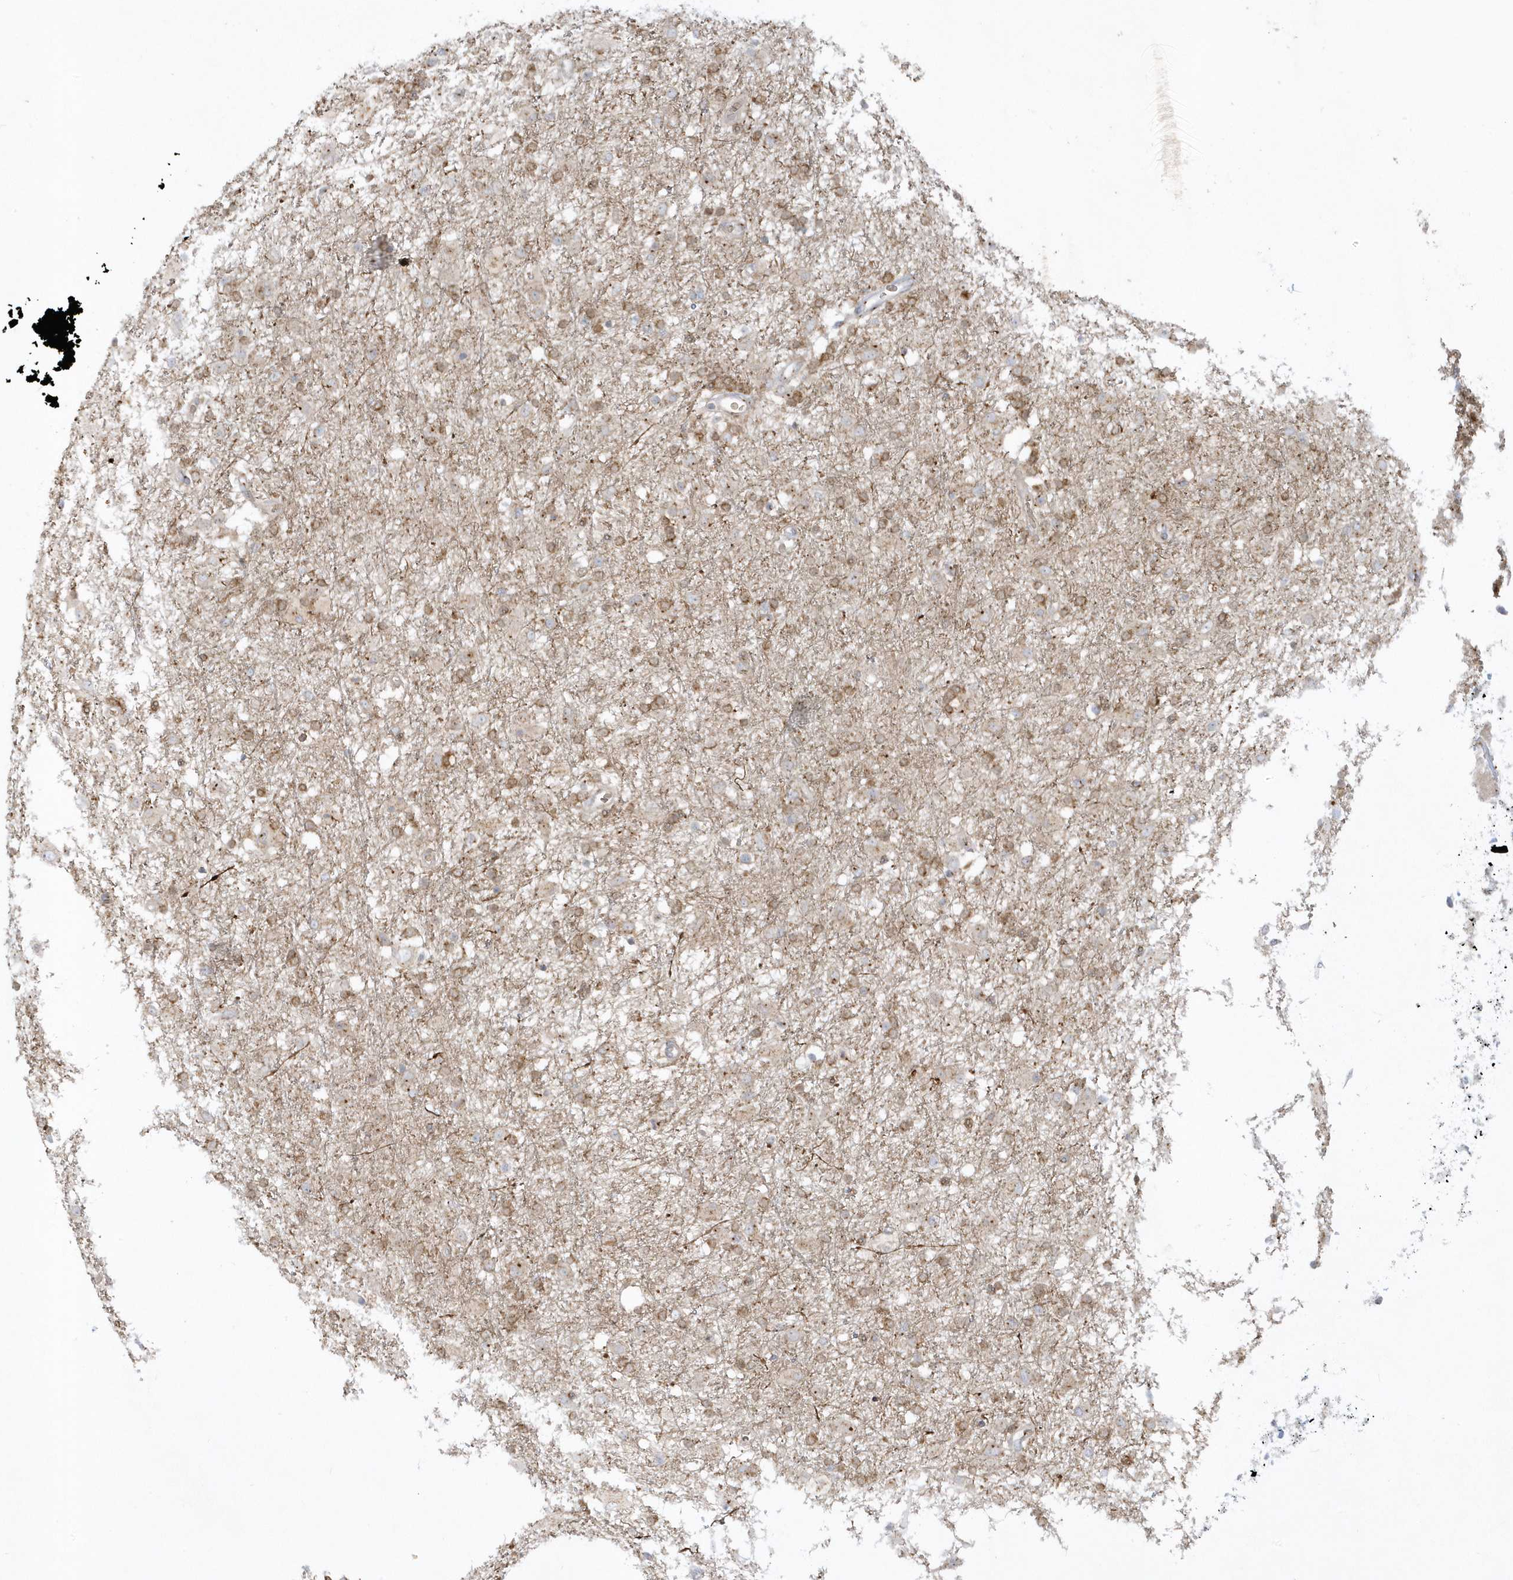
{"staining": {"intensity": "moderate", "quantity": ">75%", "location": "cytoplasmic/membranous"}, "tissue": "glioma", "cell_type": "Tumor cells", "image_type": "cancer", "snomed": [{"axis": "morphology", "description": "Glioma, malignant, Low grade"}, {"axis": "topography", "description": "Brain"}], "caption": "Glioma stained with immunohistochemistry exhibits moderate cytoplasmic/membranous positivity in approximately >75% of tumor cells. (Stains: DAB in brown, nuclei in blue, Microscopy: brightfield microscopy at high magnification).", "gene": "RPP40", "patient": {"sex": "male", "age": 65}}